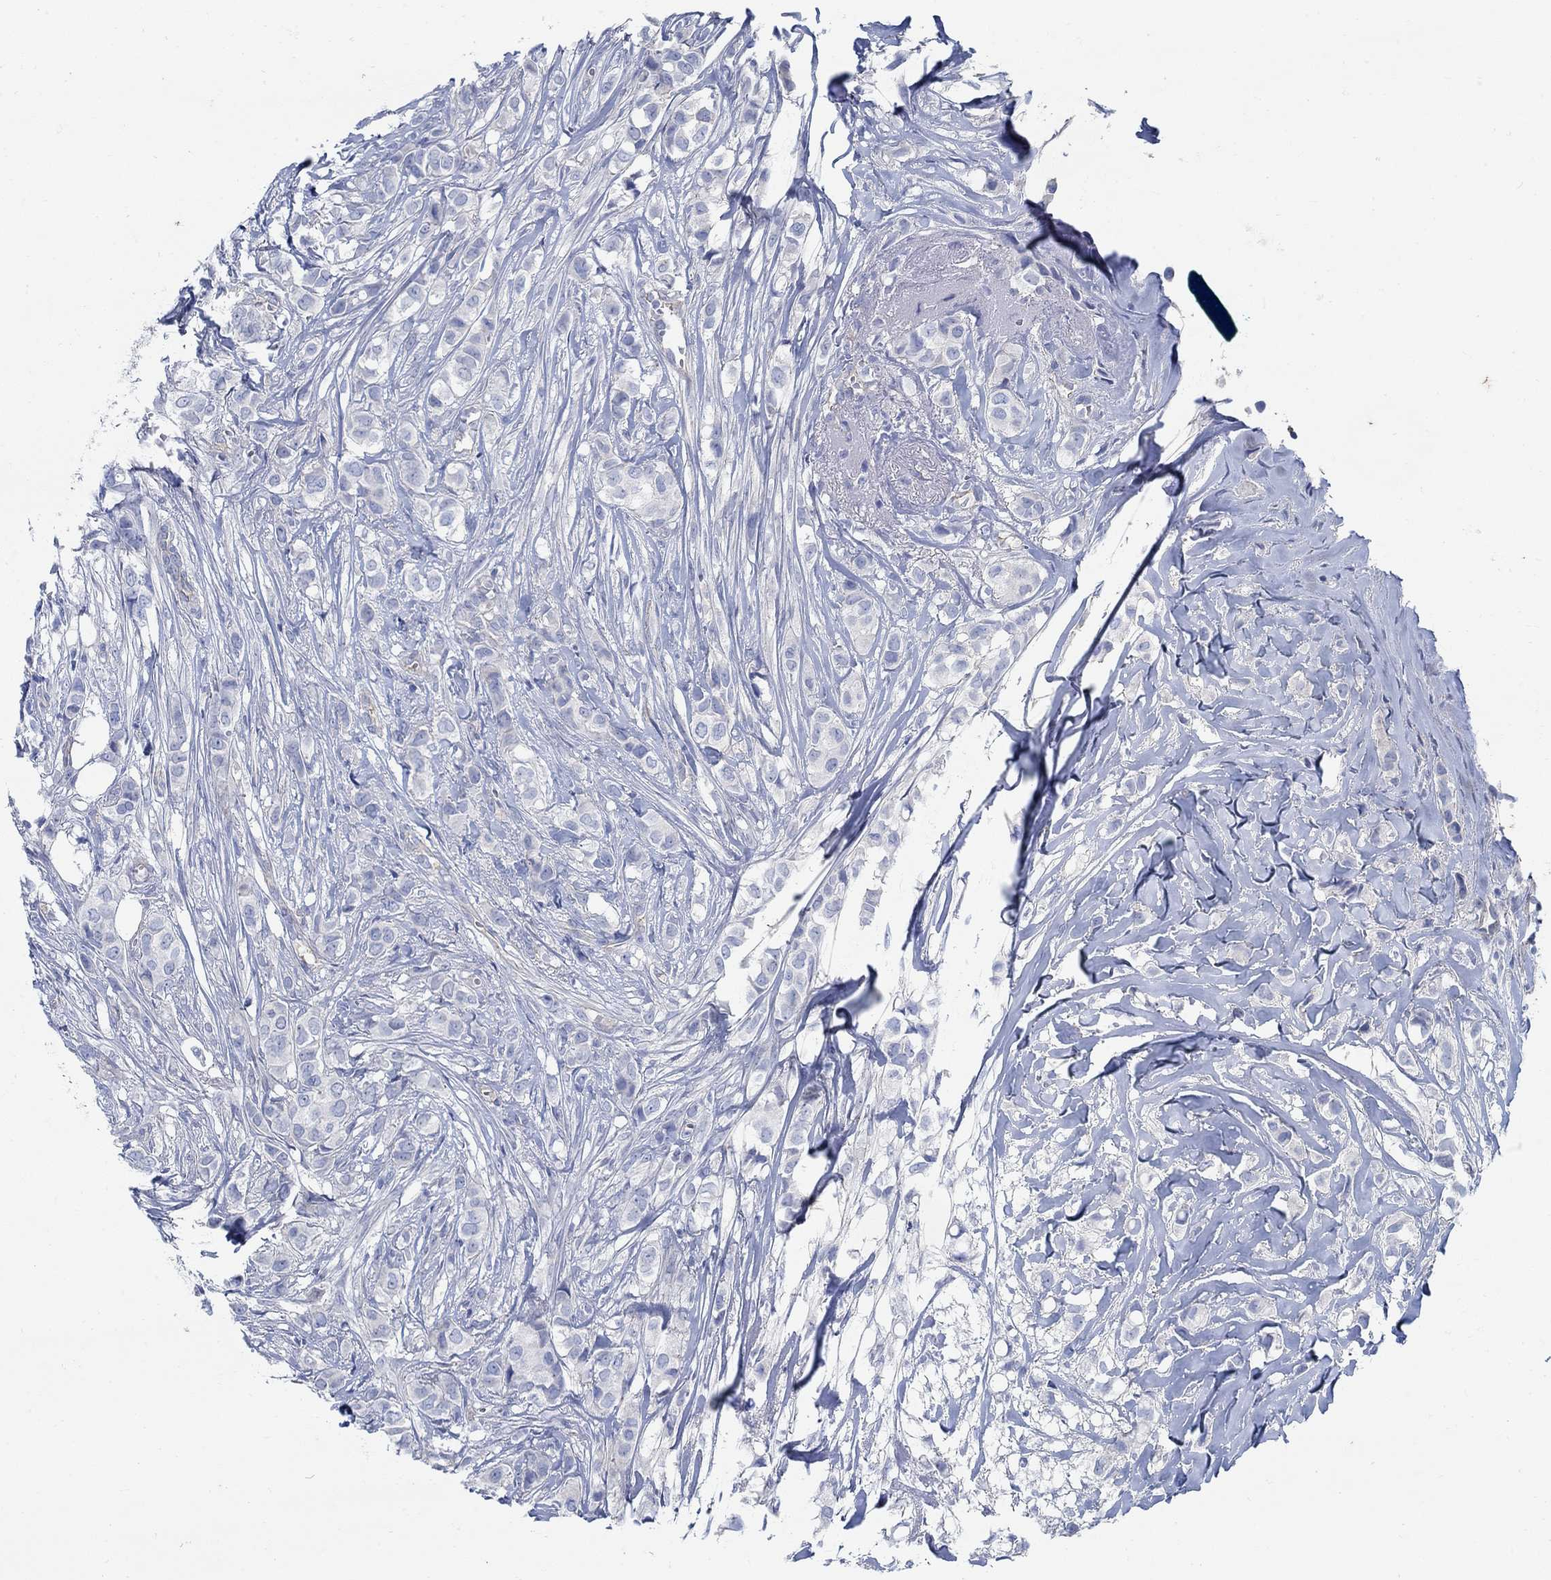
{"staining": {"intensity": "negative", "quantity": "none", "location": "none"}, "tissue": "breast cancer", "cell_type": "Tumor cells", "image_type": "cancer", "snomed": [{"axis": "morphology", "description": "Duct carcinoma"}, {"axis": "topography", "description": "Breast"}], "caption": "Micrograph shows no protein expression in tumor cells of breast intraductal carcinoma tissue.", "gene": "TMEM198", "patient": {"sex": "female", "age": 85}}